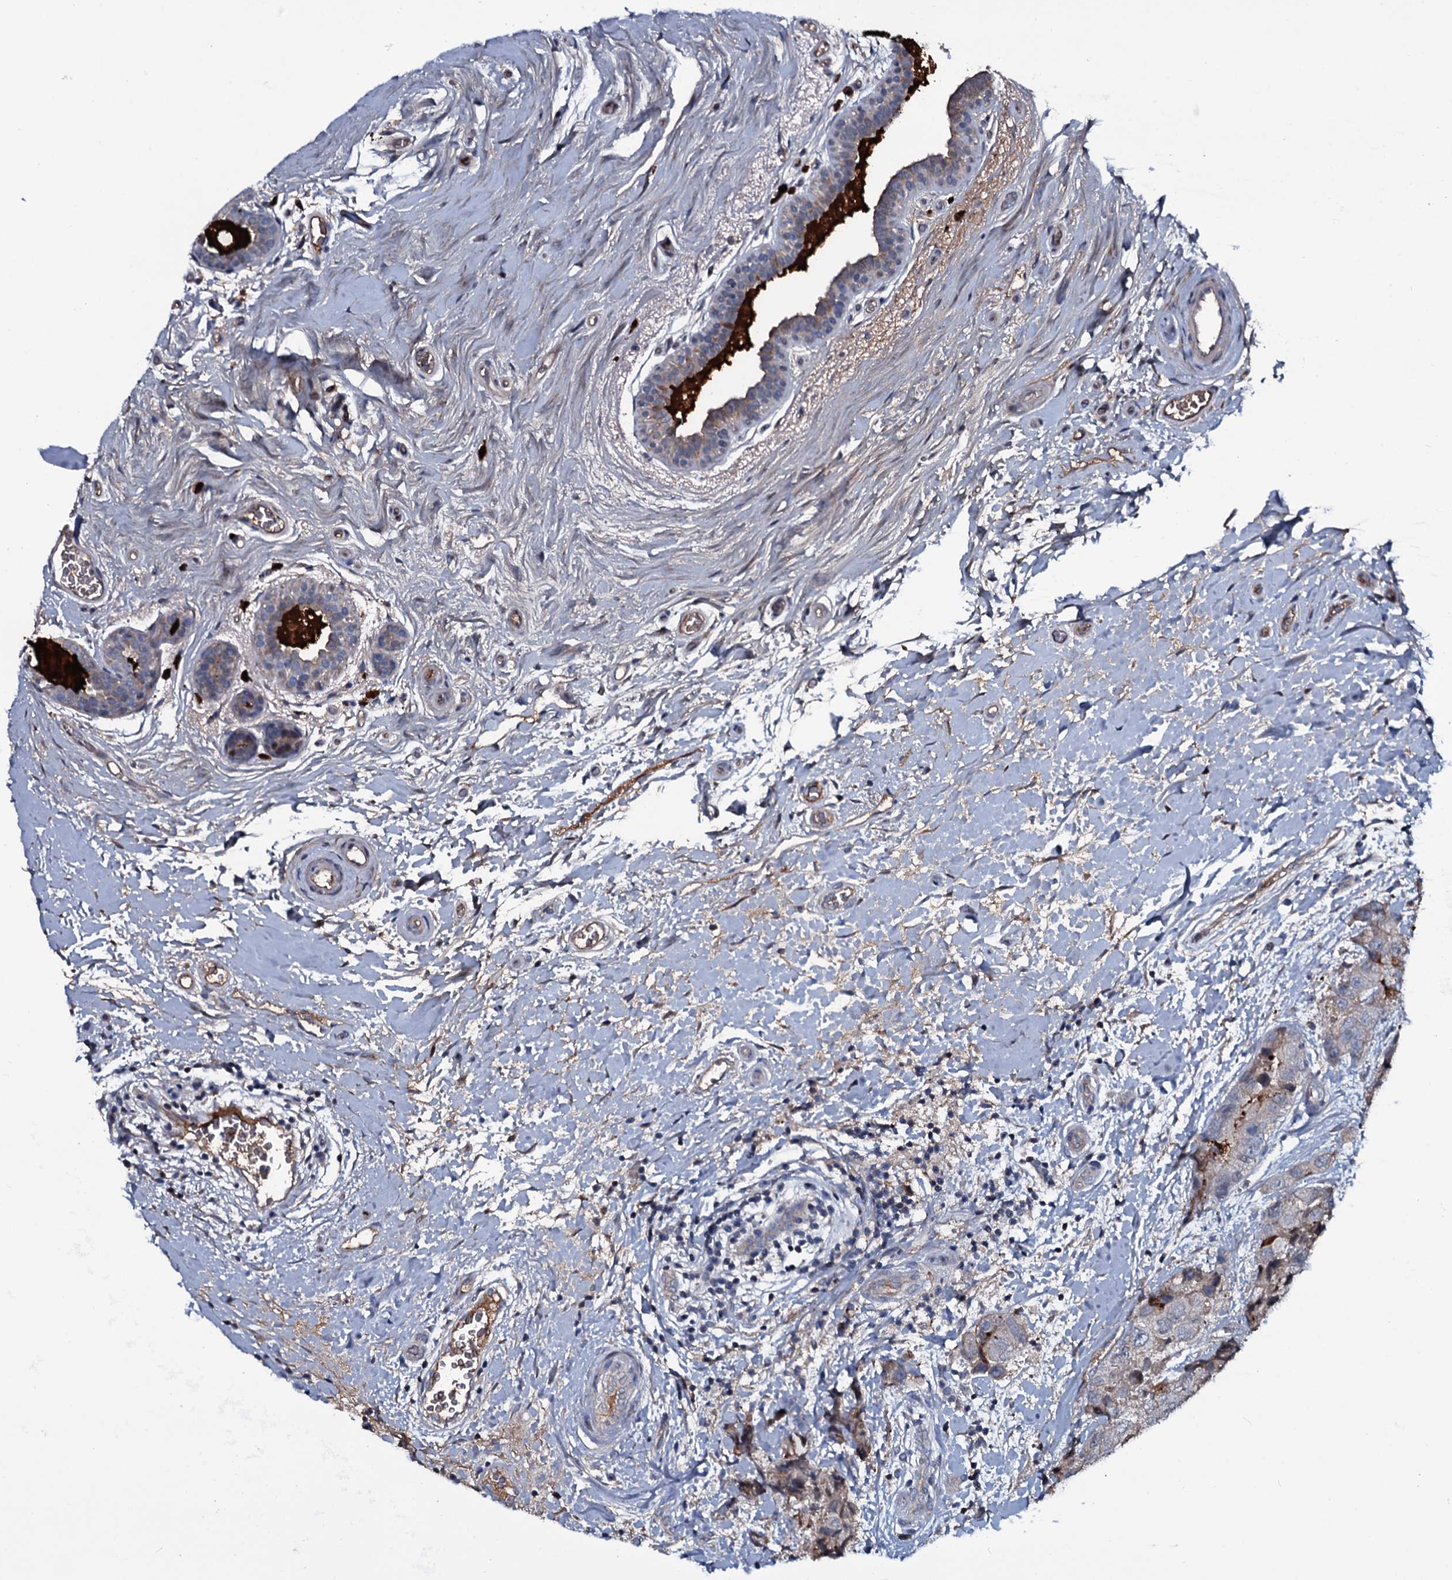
{"staining": {"intensity": "moderate", "quantity": "<25%", "location": "cytoplasmic/membranous"}, "tissue": "breast cancer", "cell_type": "Tumor cells", "image_type": "cancer", "snomed": [{"axis": "morphology", "description": "Duct carcinoma"}, {"axis": "topography", "description": "Breast"}], "caption": "IHC (DAB) staining of breast cancer (intraductal carcinoma) shows moderate cytoplasmic/membranous protein positivity in approximately <25% of tumor cells.", "gene": "LYG2", "patient": {"sex": "female", "age": 62}}